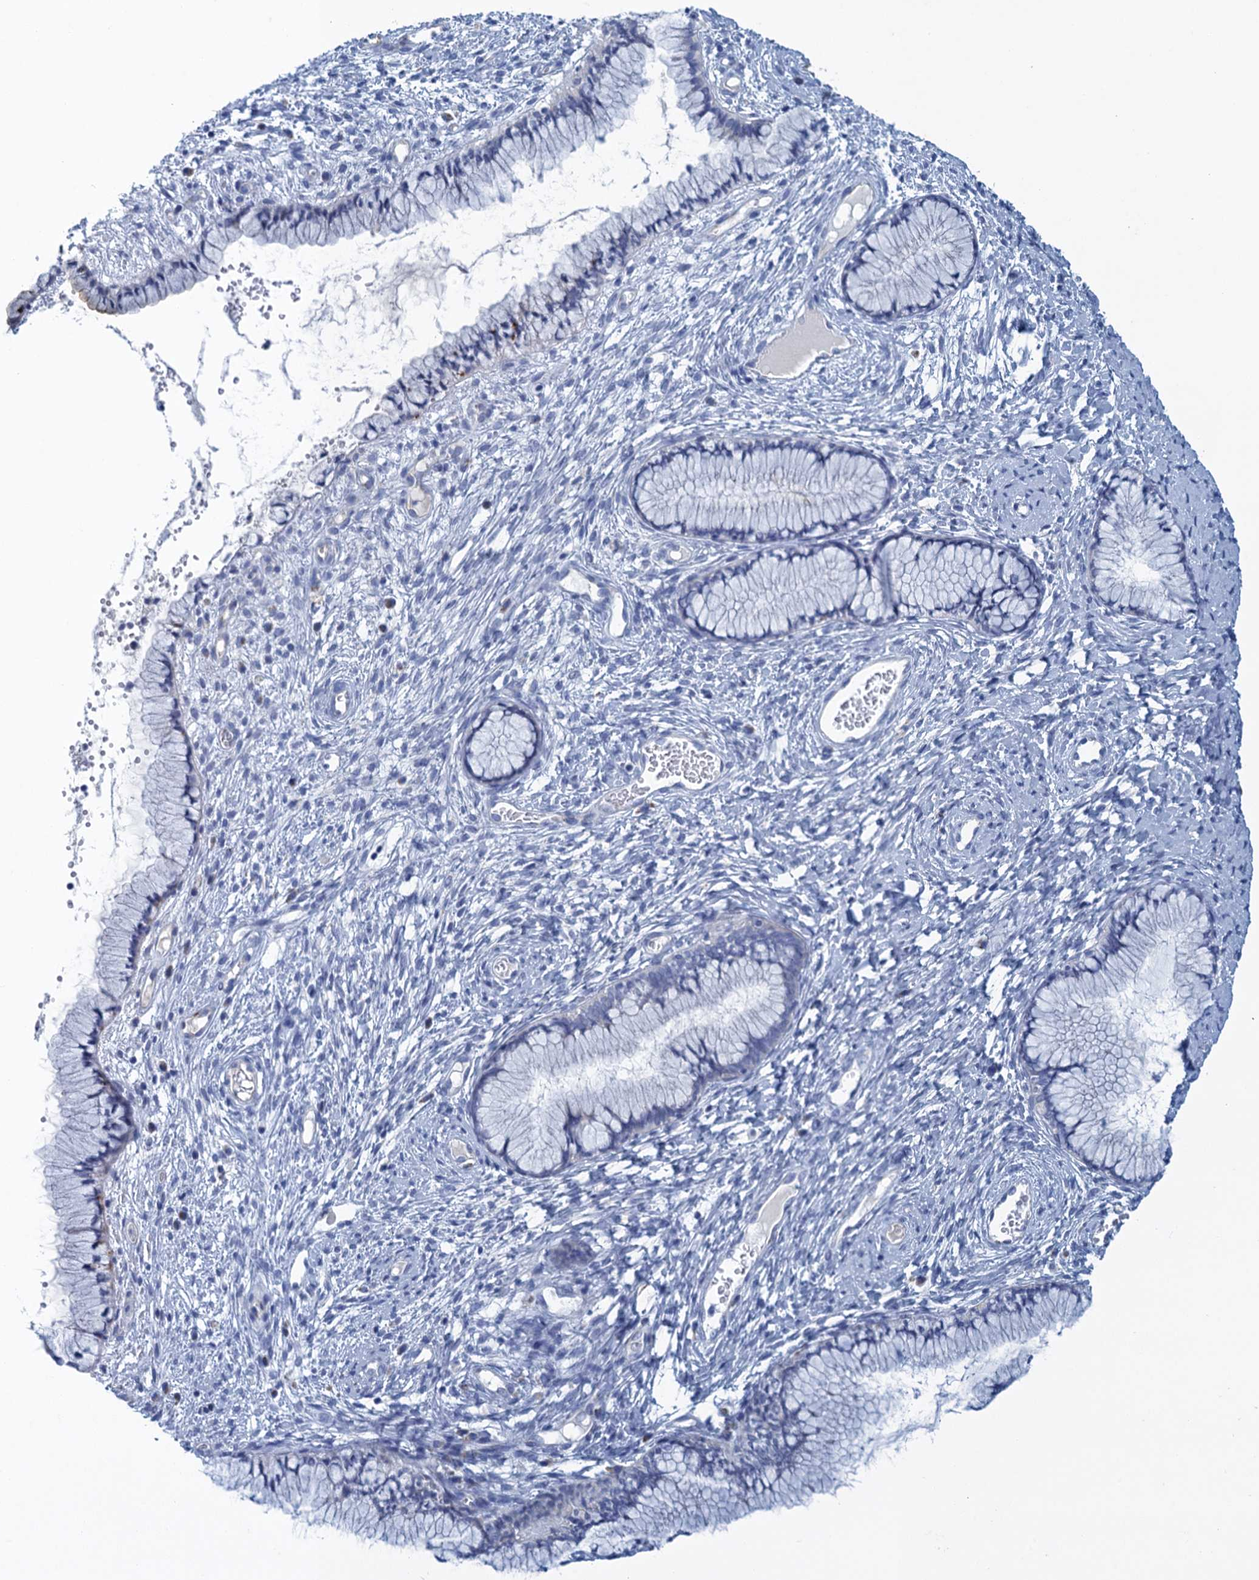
{"staining": {"intensity": "negative", "quantity": "none", "location": "none"}, "tissue": "cervix", "cell_type": "Glandular cells", "image_type": "normal", "snomed": [{"axis": "morphology", "description": "Normal tissue, NOS"}, {"axis": "topography", "description": "Cervix"}], "caption": "Glandular cells show no significant positivity in normal cervix. (Immunohistochemistry, brightfield microscopy, high magnification).", "gene": "SCEL", "patient": {"sex": "female", "age": 42}}